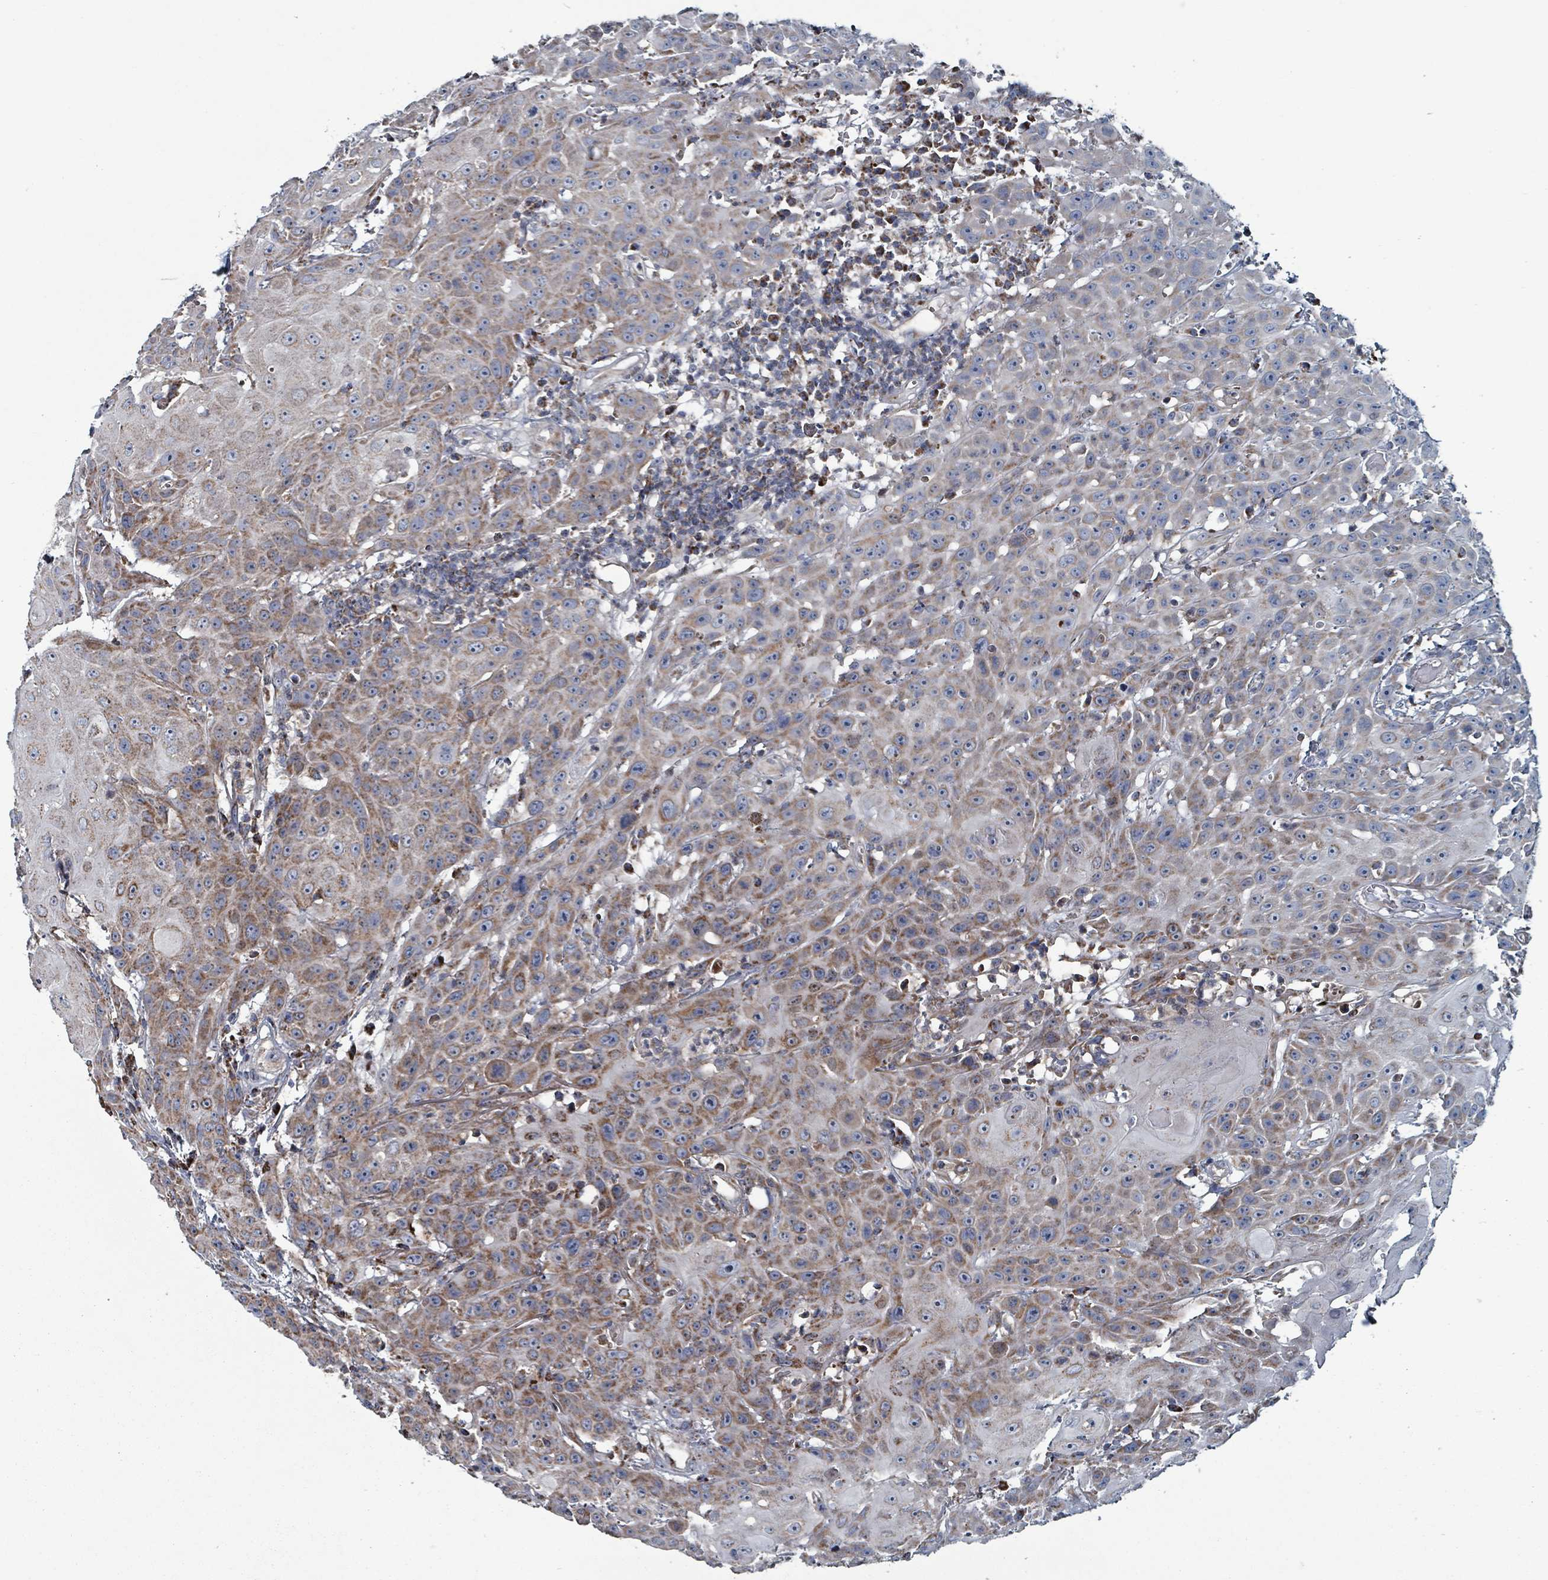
{"staining": {"intensity": "moderate", "quantity": ">75%", "location": "cytoplasmic/membranous"}, "tissue": "head and neck cancer", "cell_type": "Tumor cells", "image_type": "cancer", "snomed": [{"axis": "morphology", "description": "Squamous cell carcinoma, NOS"}, {"axis": "topography", "description": "Skin"}, {"axis": "topography", "description": "Head-Neck"}], "caption": "Squamous cell carcinoma (head and neck) tissue demonstrates moderate cytoplasmic/membranous positivity in approximately >75% of tumor cells, visualized by immunohistochemistry.", "gene": "ABHD18", "patient": {"sex": "male", "age": 80}}